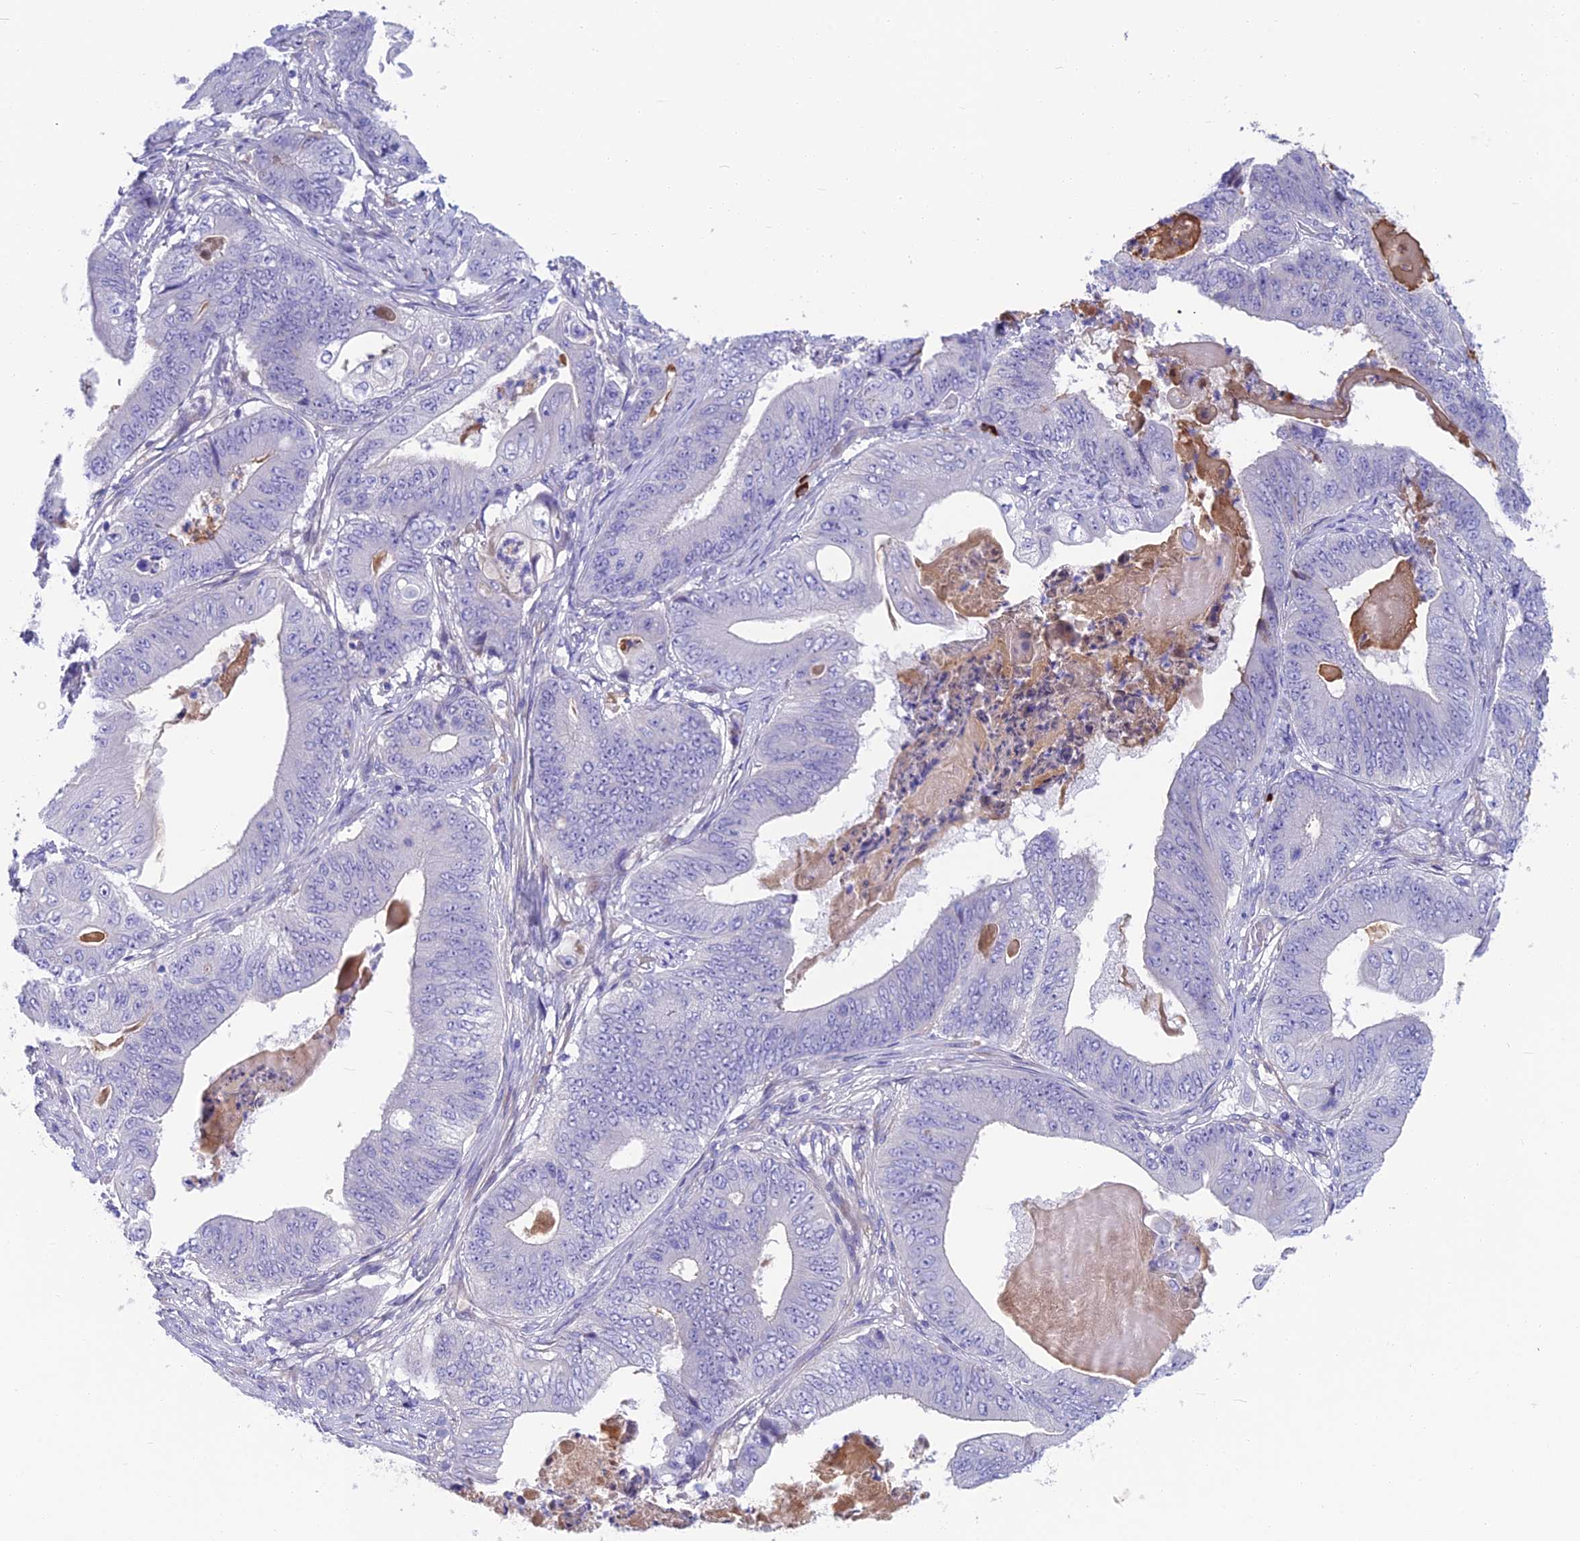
{"staining": {"intensity": "negative", "quantity": "none", "location": "none"}, "tissue": "stomach cancer", "cell_type": "Tumor cells", "image_type": "cancer", "snomed": [{"axis": "morphology", "description": "Adenocarcinoma, NOS"}, {"axis": "topography", "description": "Stomach"}], "caption": "The histopathology image exhibits no significant positivity in tumor cells of stomach cancer. The staining was performed using DAB to visualize the protein expression in brown, while the nuclei were stained in blue with hematoxylin (Magnification: 20x).", "gene": "SNAP91", "patient": {"sex": "female", "age": 73}}